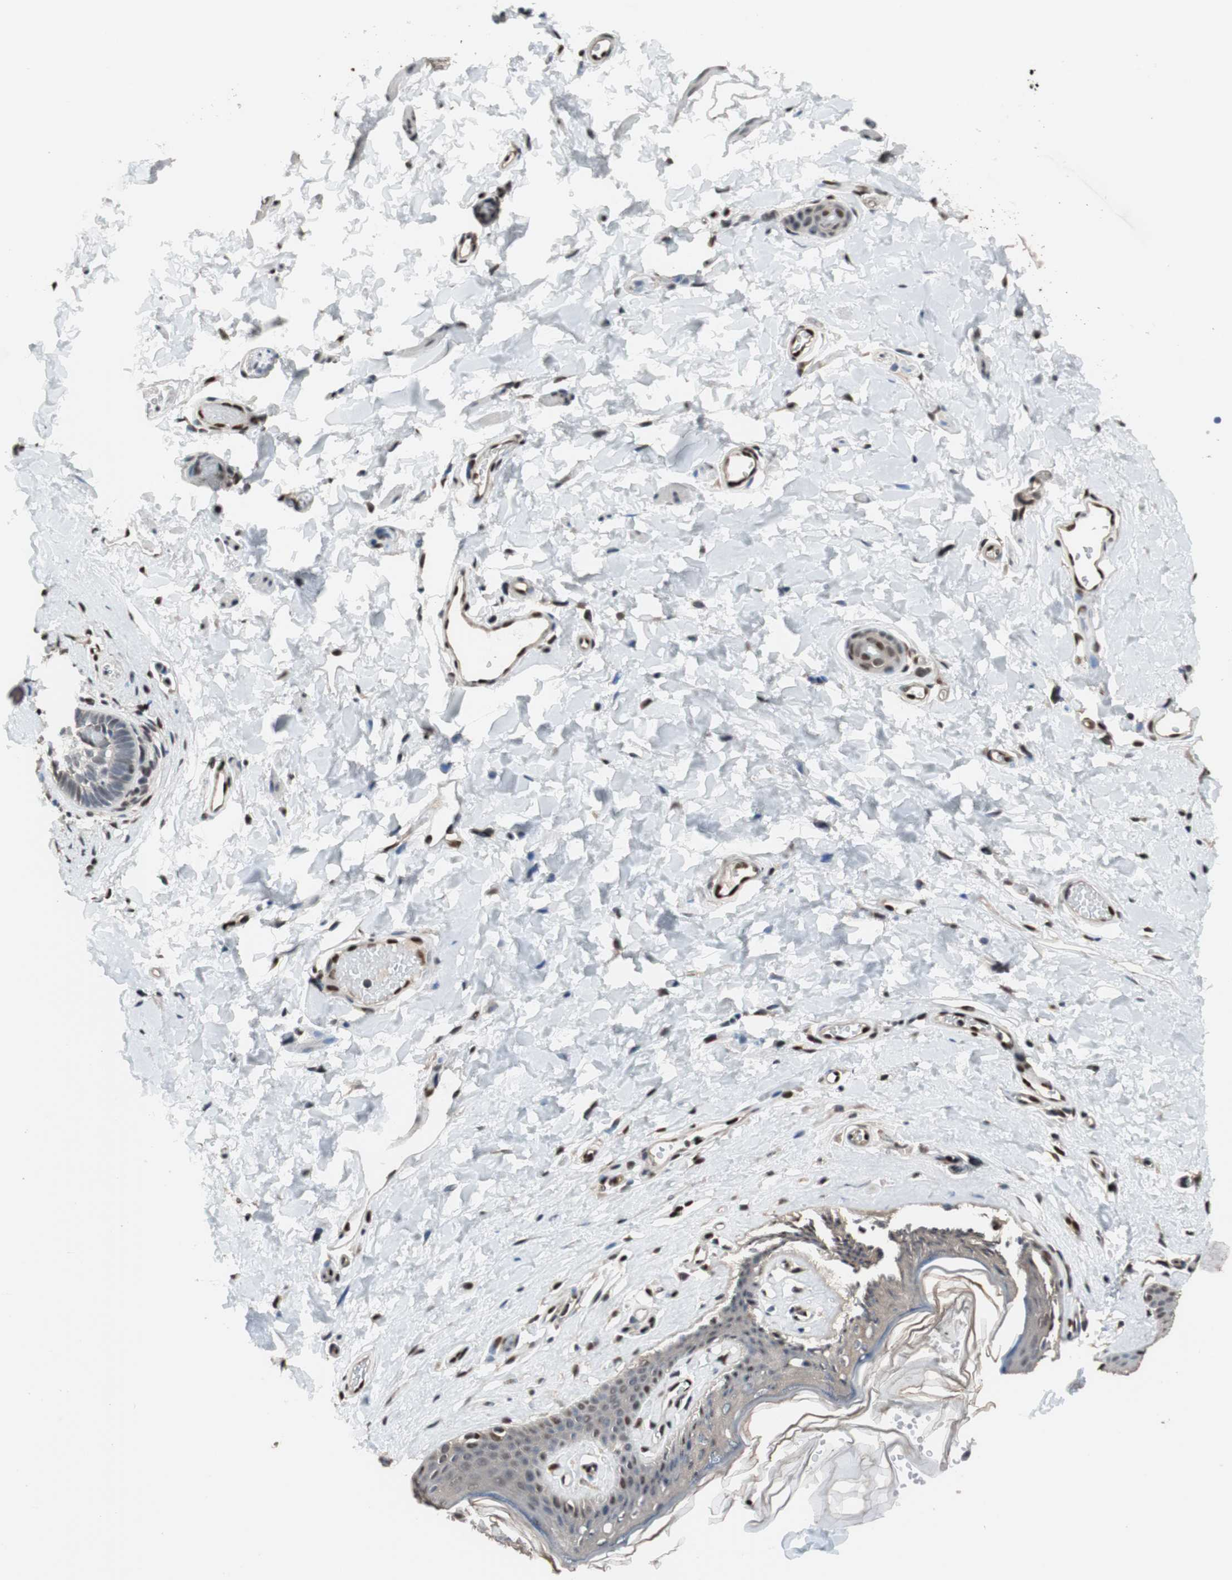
{"staining": {"intensity": "moderate", "quantity": "<25%", "location": "nuclear"}, "tissue": "skin", "cell_type": "Epidermal cells", "image_type": "normal", "snomed": [{"axis": "morphology", "description": "Normal tissue, NOS"}, {"axis": "morphology", "description": "Inflammation, NOS"}, {"axis": "topography", "description": "Vulva"}], "caption": "This photomicrograph exhibits immunohistochemistry staining of benign human skin, with low moderate nuclear staining in approximately <25% of epidermal cells.", "gene": "PML", "patient": {"sex": "female", "age": 84}}